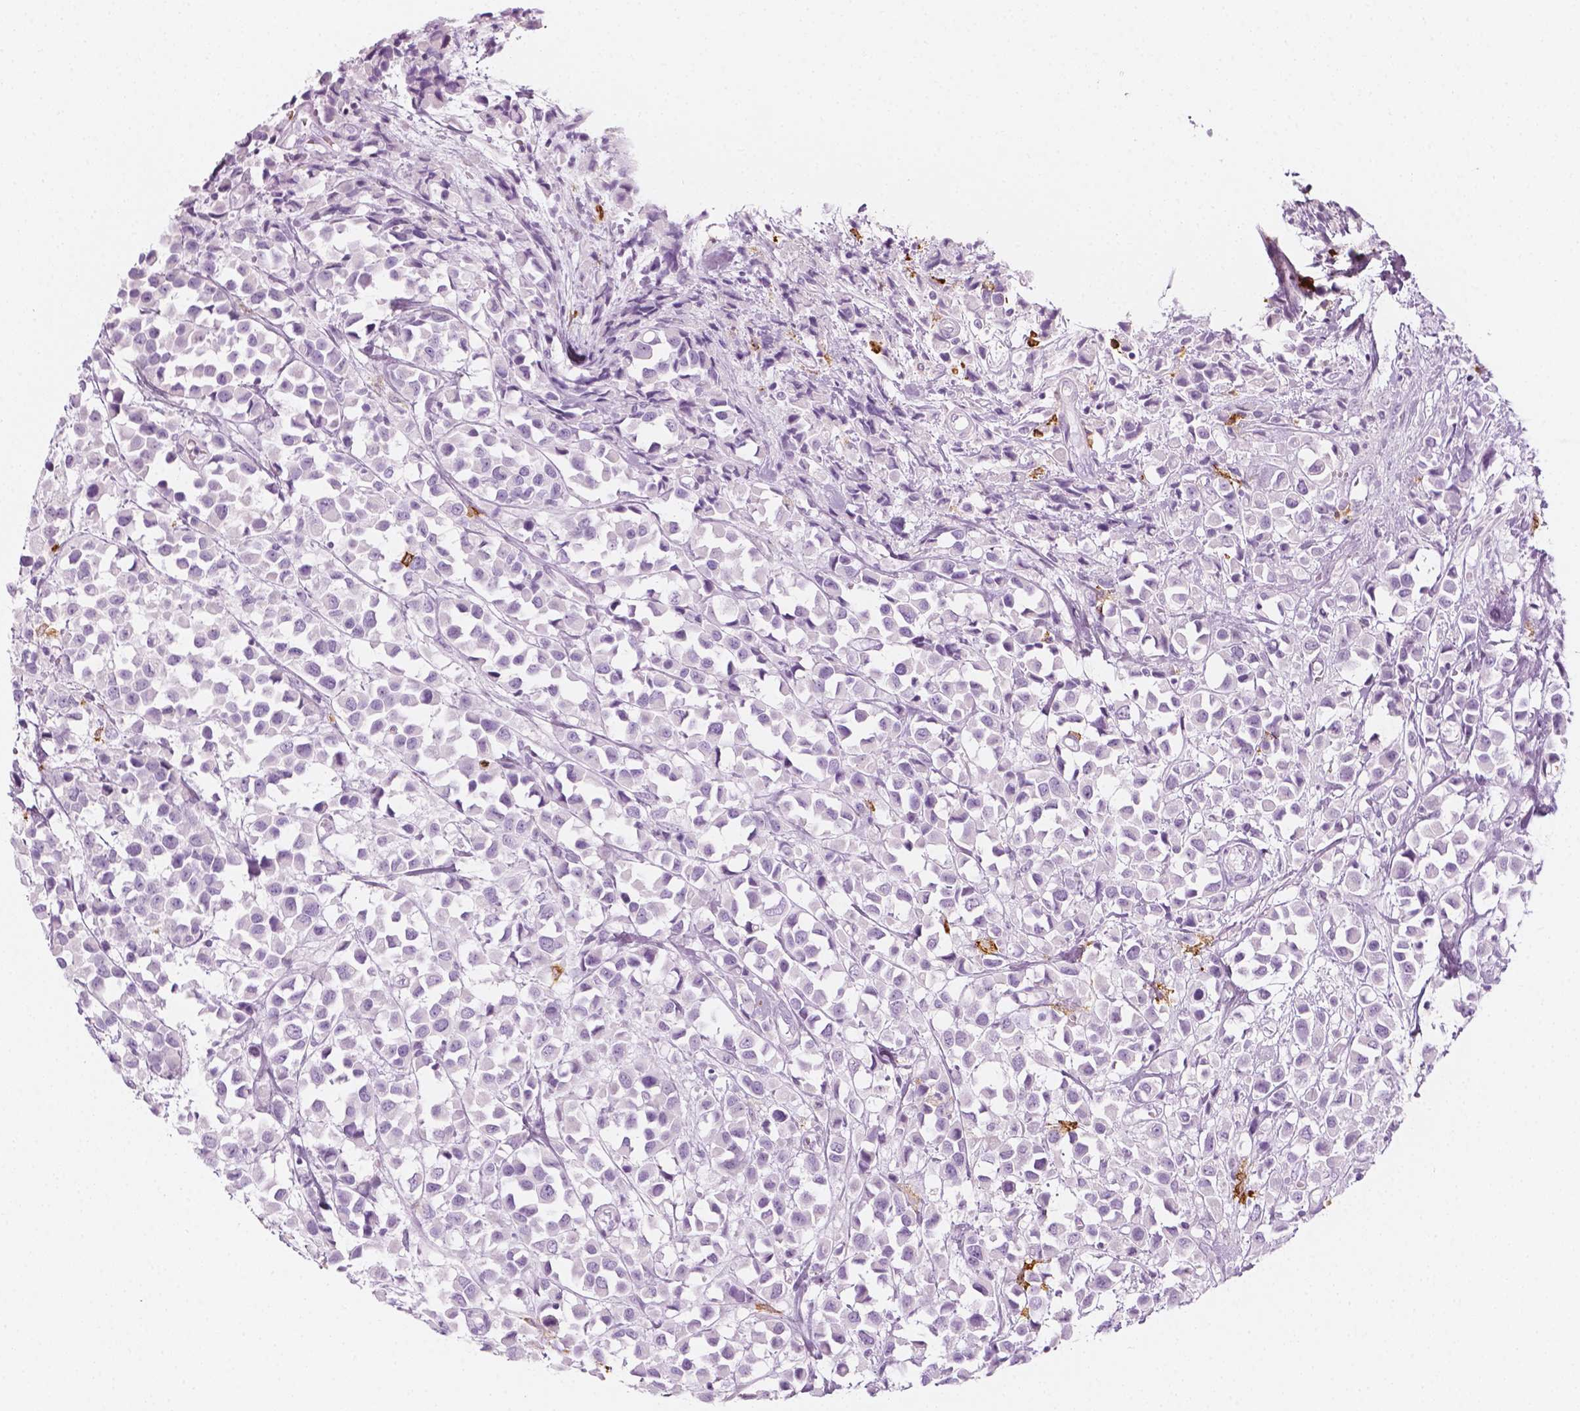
{"staining": {"intensity": "negative", "quantity": "none", "location": "none"}, "tissue": "breast cancer", "cell_type": "Tumor cells", "image_type": "cancer", "snomed": [{"axis": "morphology", "description": "Duct carcinoma"}, {"axis": "topography", "description": "Breast"}], "caption": "This photomicrograph is of breast cancer stained with IHC to label a protein in brown with the nuclei are counter-stained blue. There is no expression in tumor cells. (IHC, brightfield microscopy, high magnification).", "gene": "CES1", "patient": {"sex": "female", "age": 61}}